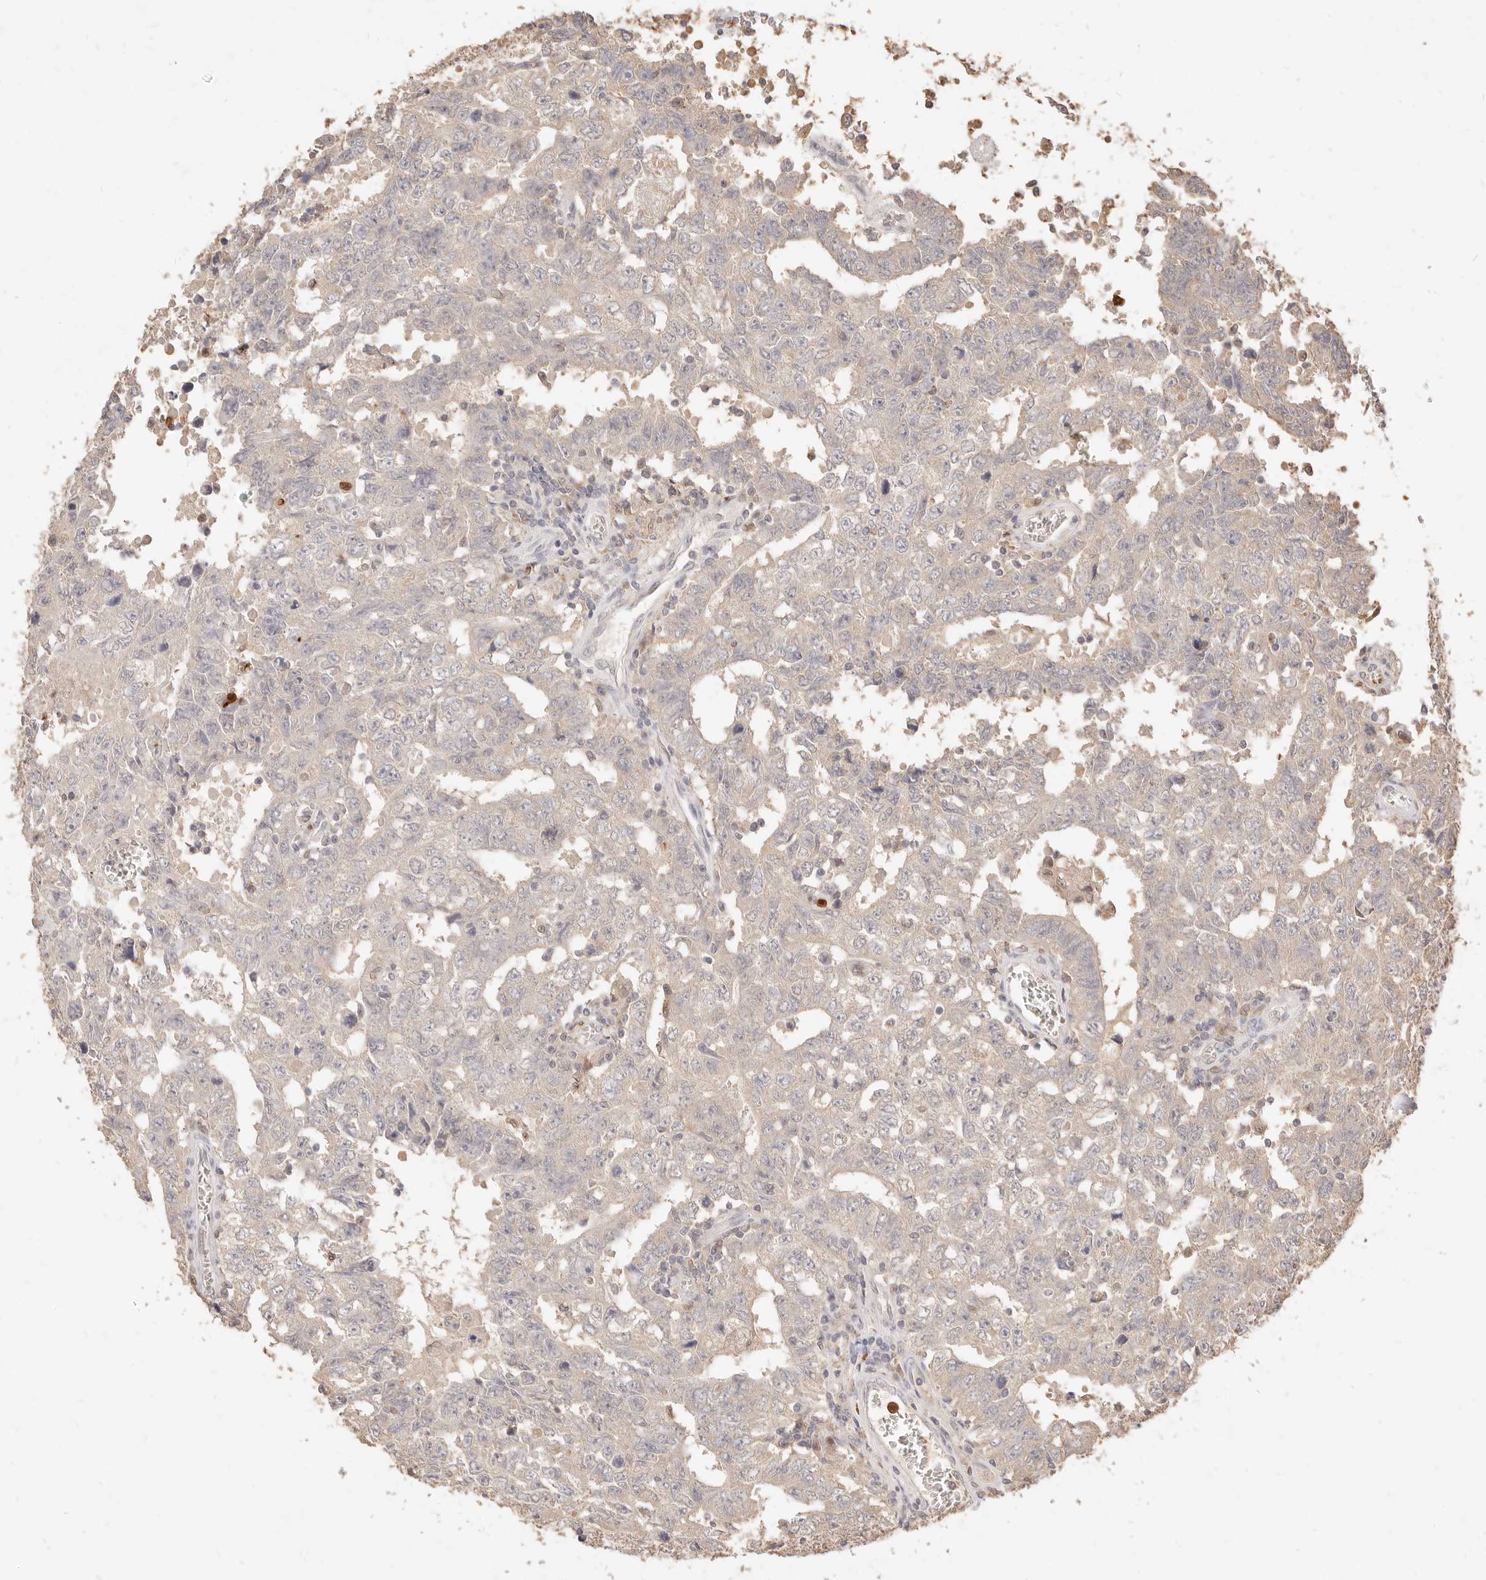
{"staining": {"intensity": "weak", "quantity": "25%-75%", "location": "cytoplasmic/membranous"}, "tissue": "testis cancer", "cell_type": "Tumor cells", "image_type": "cancer", "snomed": [{"axis": "morphology", "description": "Carcinoma, Embryonal, NOS"}, {"axis": "topography", "description": "Testis"}], "caption": "Tumor cells reveal low levels of weak cytoplasmic/membranous expression in about 25%-75% of cells in testis cancer (embryonal carcinoma).", "gene": "TMTC2", "patient": {"sex": "male", "age": 26}}